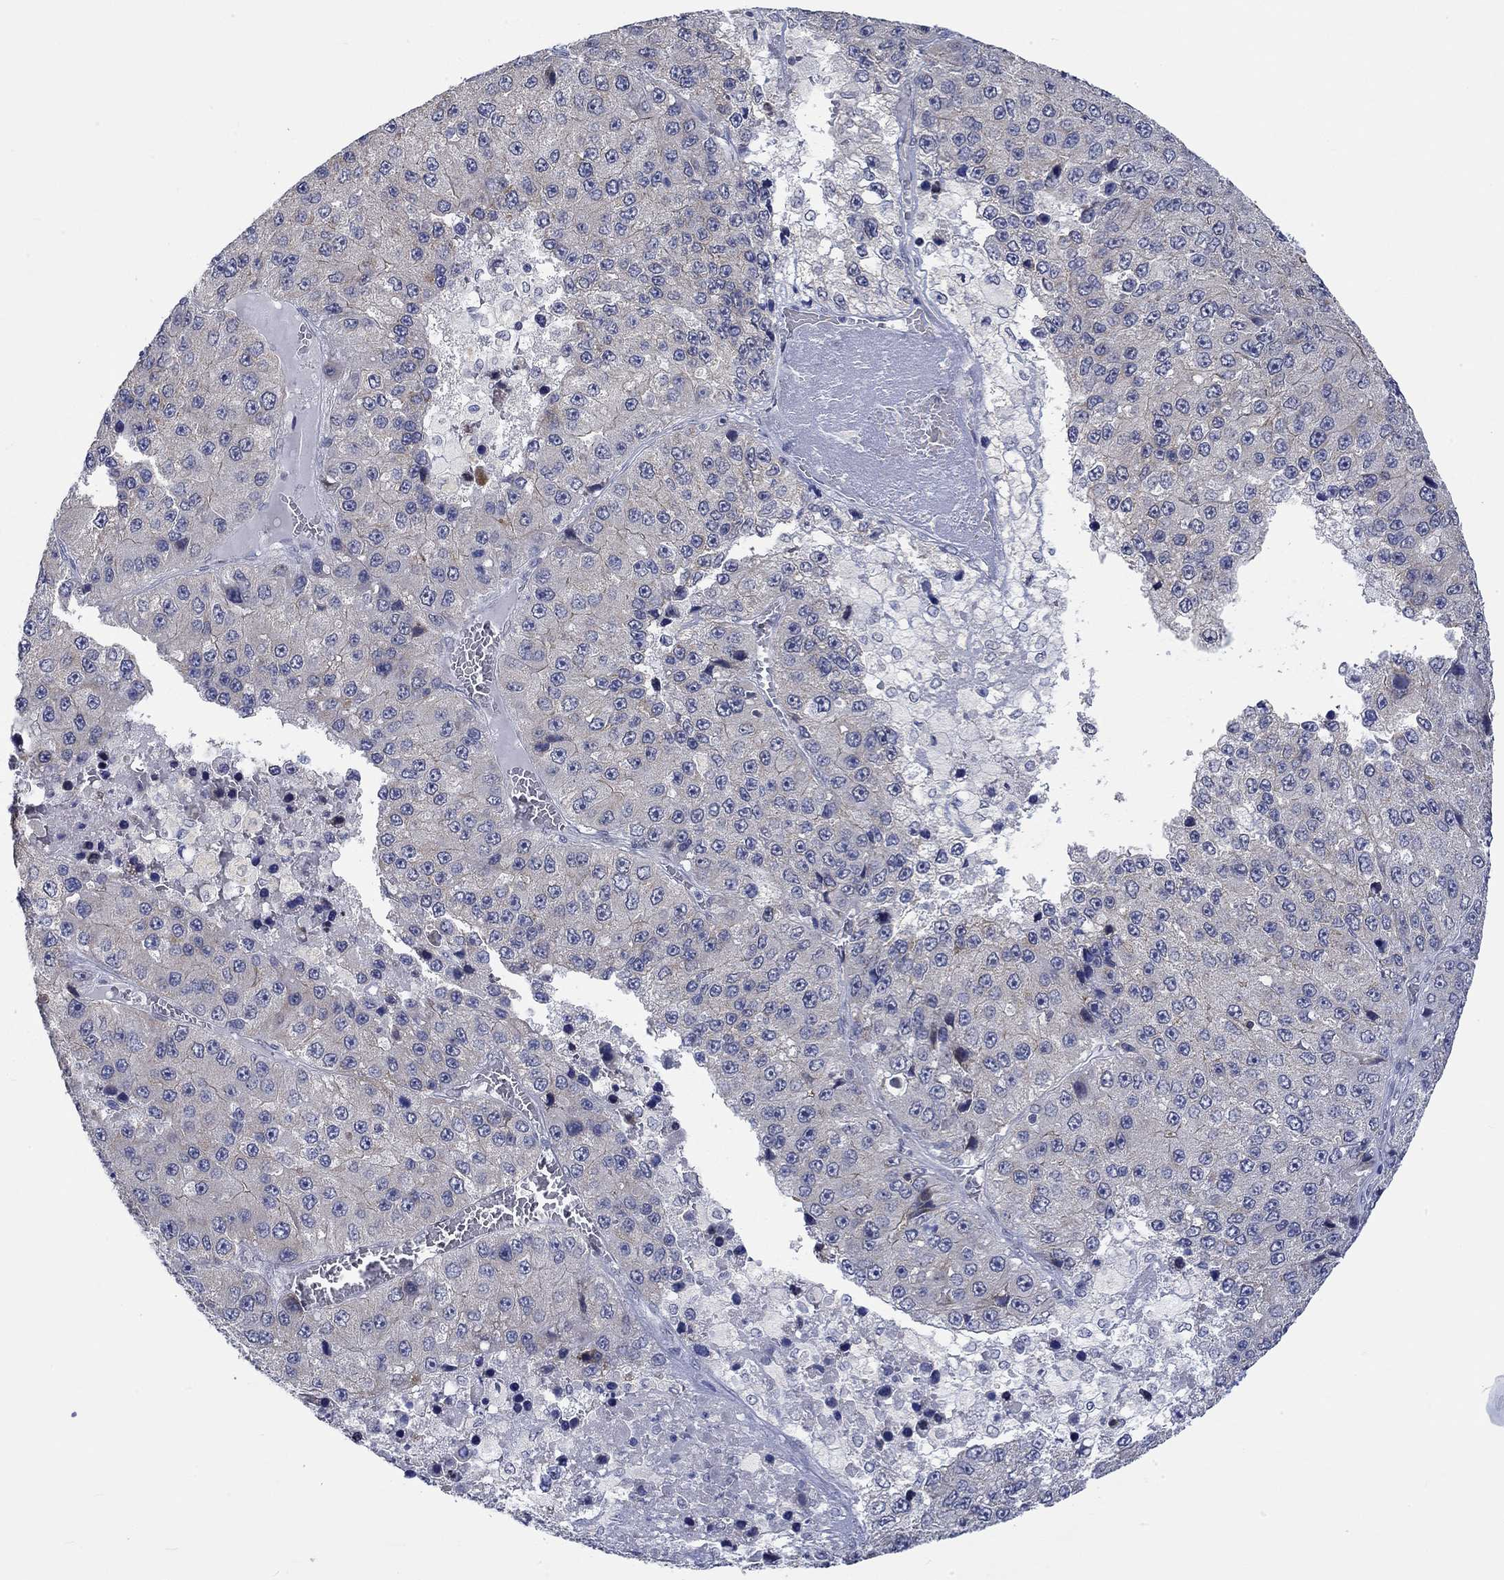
{"staining": {"intensity": "weak", "quantity": "25%-75%", "location": "cytoplasmic/membranous"}, "tissue": "liver cancer", "cell_type": "Tumor cells", "image_type": "cancer", "snomed": [{"axis": "morphology", "description": "Carcinoma, Hepatocellular, NOS"}, {"axis": "topography", "description": "Liver"}], "caption": "Human hepatocellular carcinoma (liver) stained for a protein (brown) demonstrates weak cytoplasmic/membranous positive positivity in approximately 25%-75% of tumor cells.", "gene": "WASF1", "patient": {"sex": "female", "age": 73}}